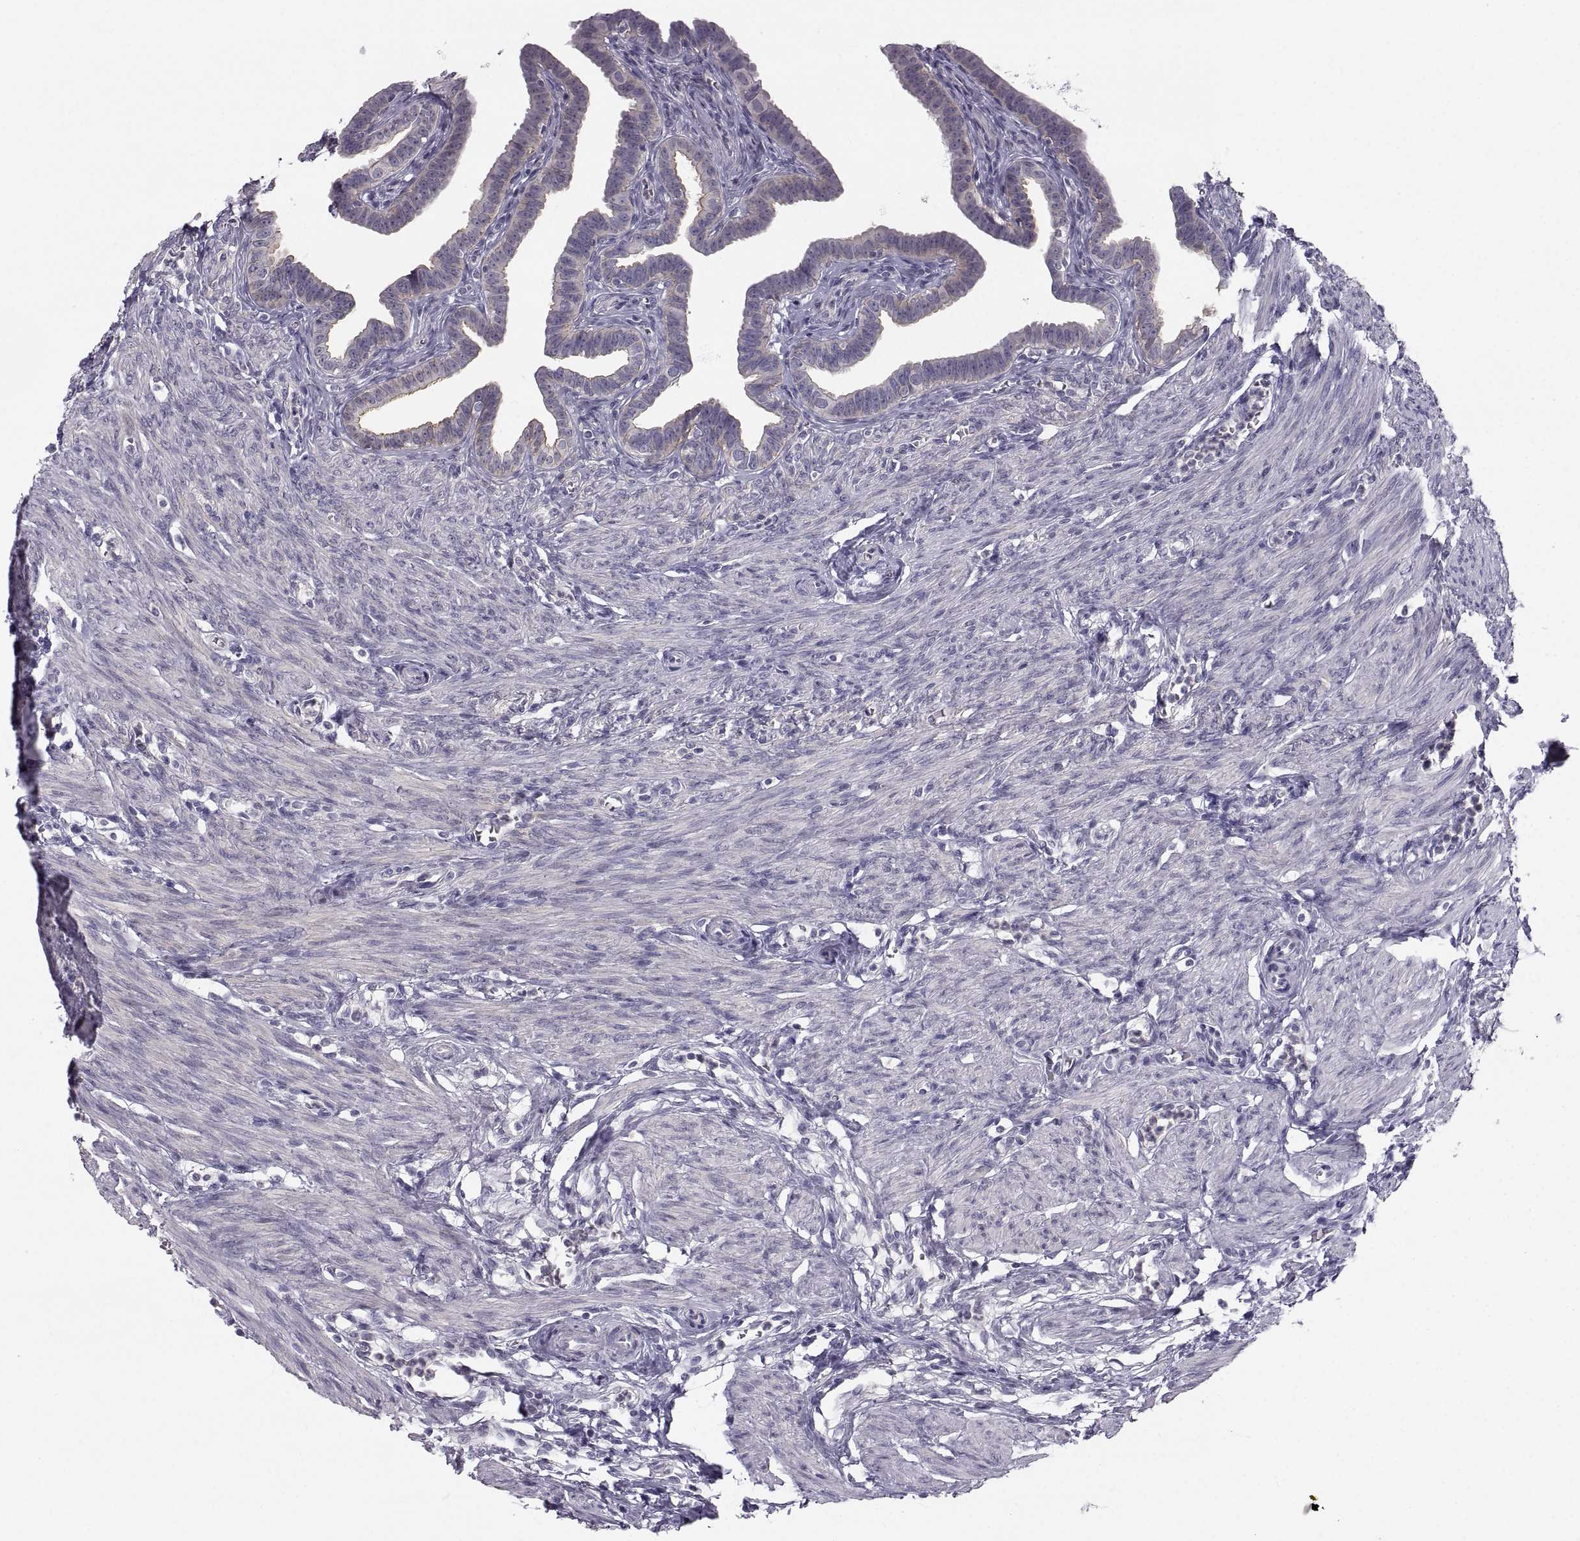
{"staining": {"intensity": "negative", "quantity": "none", "location": "none"}, "tissue": "fallopian tube", "cell_type": "Glandular cells", "image_type": "normal", "snomed": [{"axis": "morphology", "description": "Normal tissue, NOS"}, {"axis": "topography", "description": "Fallopian tube"}, {"axis": "topography", "description": "Ovary"}], "caption": "Glandular cells are negative for brown protein staining in unremarkable fallopian tube. (DAB (3,3'-diaminobenzidine) IHC, high magnification).", "gene": "ZNF185", "patient": {"sex": "female", "age": 33}}